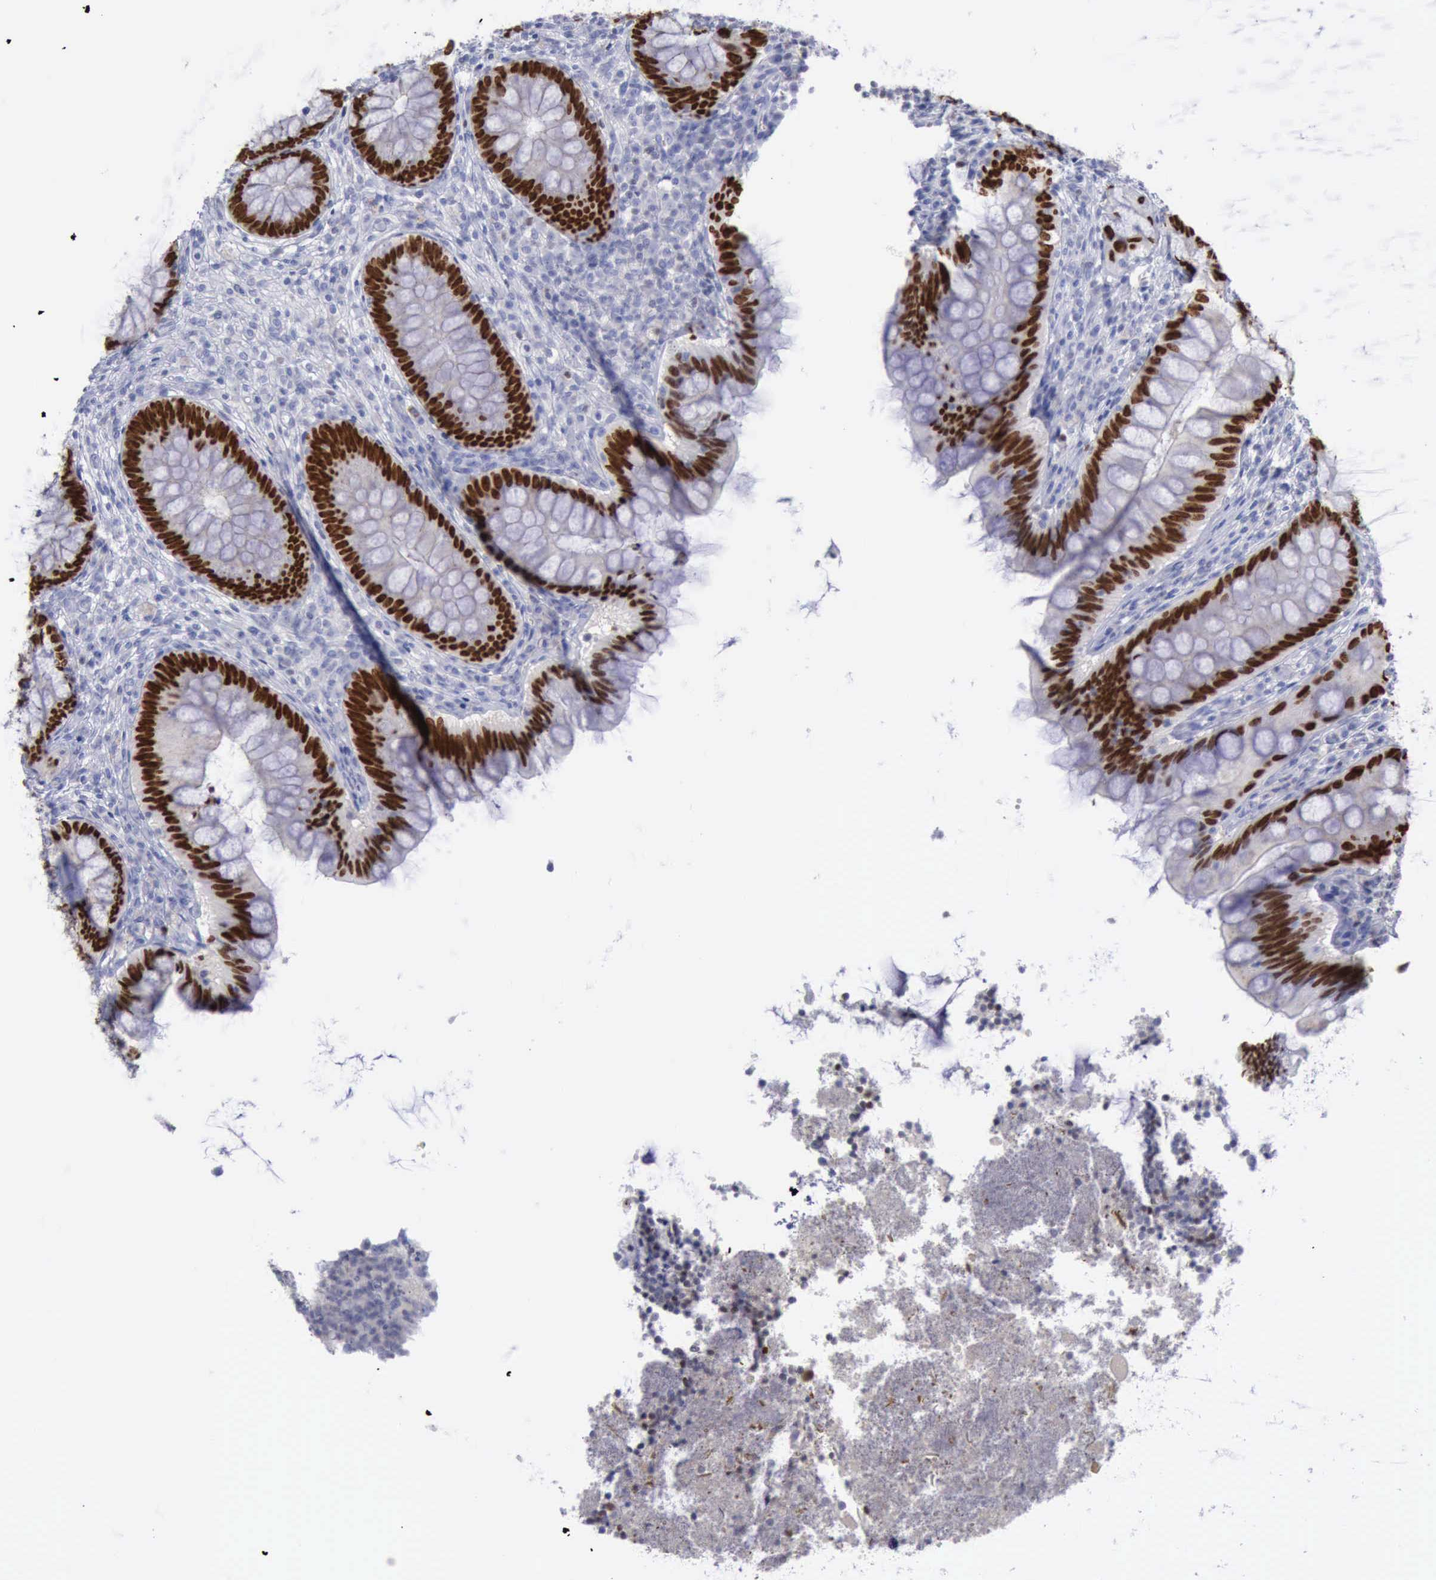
{"staining": {"intensity": "strong", "quantity": ">75%", "location": "nuclear"}, "tissue": "appendix", "cell_type": "Glandular cells", "image_type": "normal", "snomed": [{"axis": "morphology", "description": "Normal tissue, NOS"}, {"axis": "topography", "description": "Appendix"}], "caption": "Glandular cells show high levels of strong nuclear expression in about >75% of cells in normal appendix. (Stains: DAB (3,3'-diaminobenzidine) in brown, nuclei in blue, Microscopy: brightfield microscopy at high magnification).", "gene": "SATB2", "patient": {"sex": "female", "age": 66}}